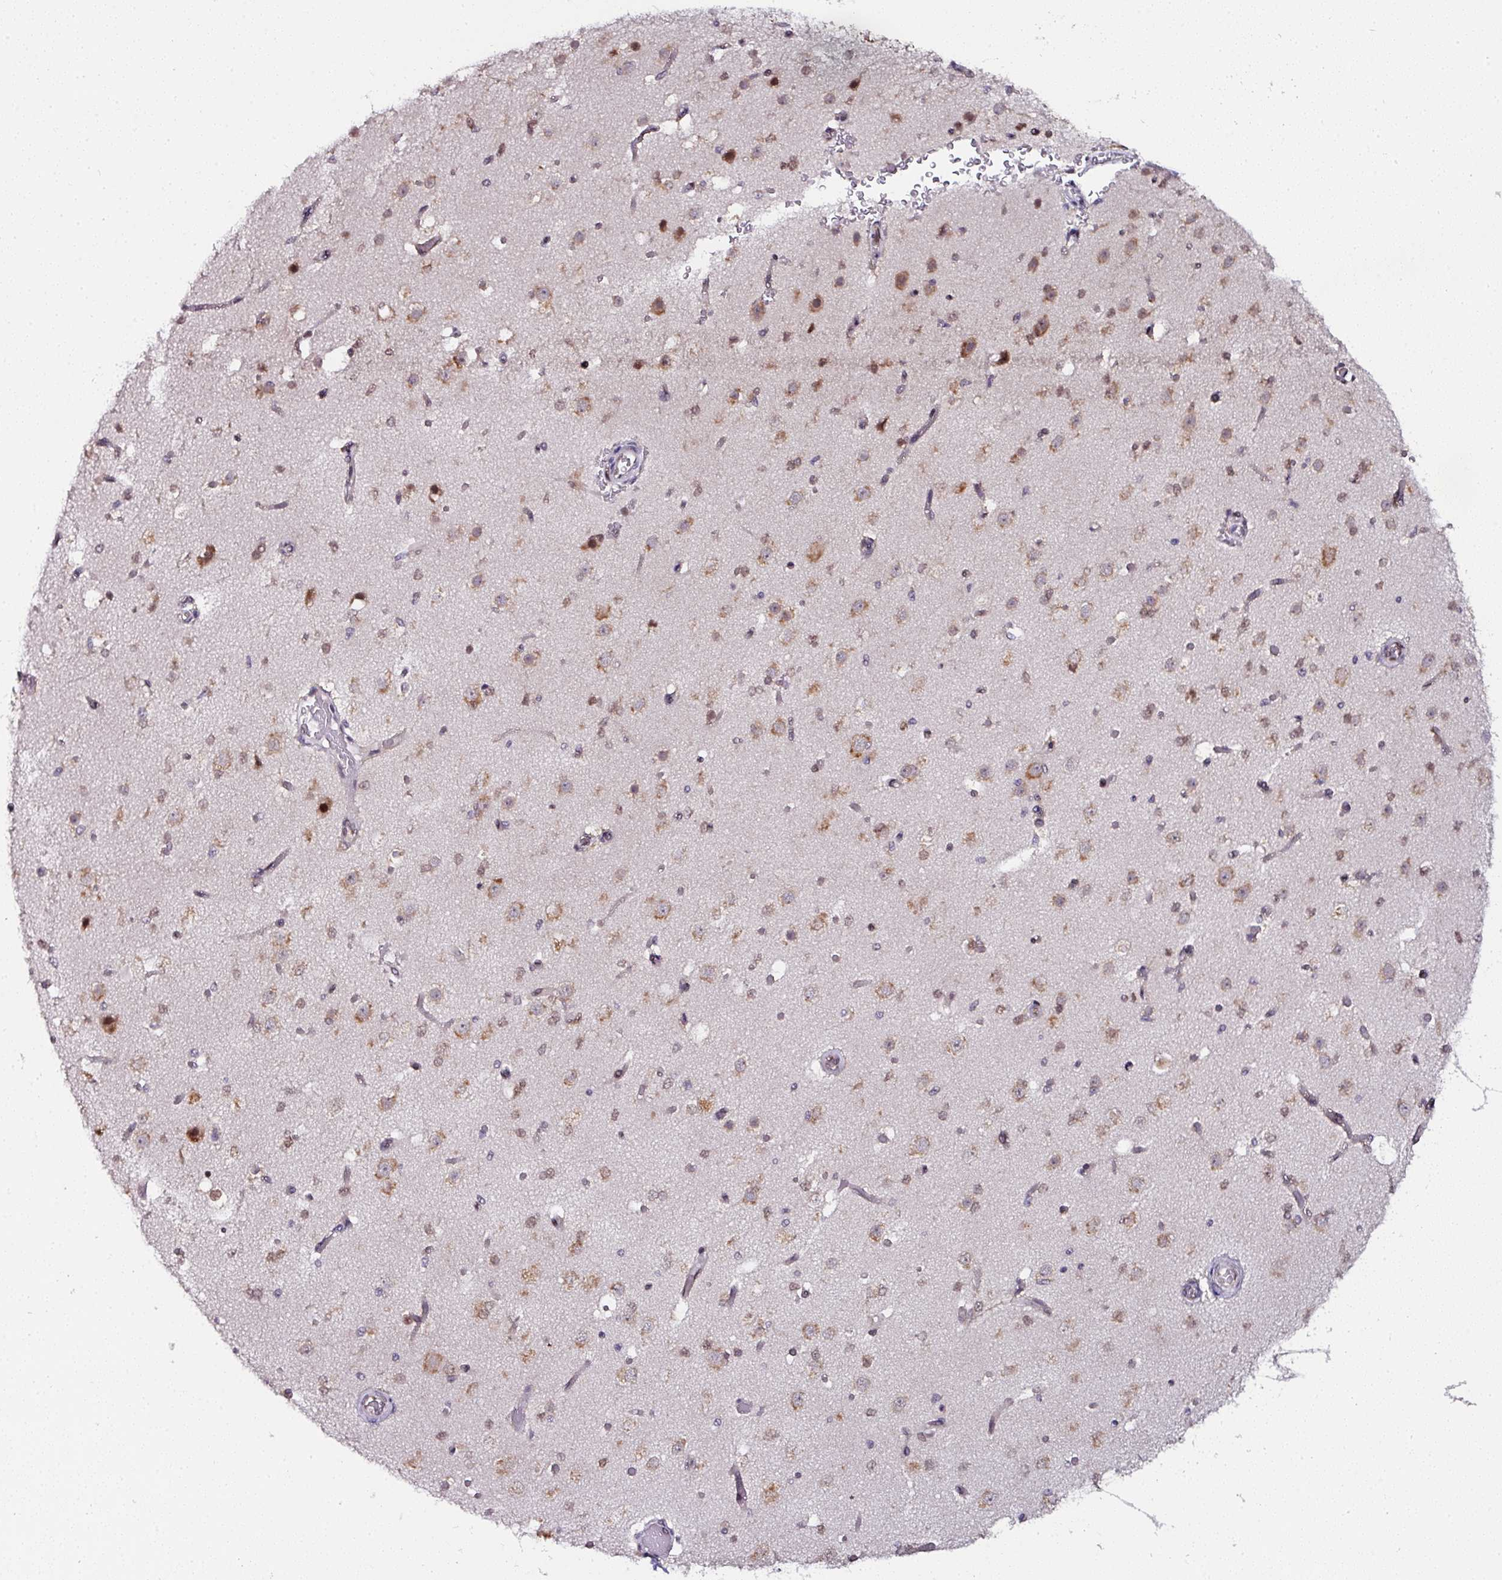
{"staining": {"intensity": "negative", "quantity": "none", "location": "none"}, "tissue": "cerebral cortex", "cell_type": "Endothelial cells", "image_type": "normal", "snomed": [{"axis": "morphology", "description": "Normal tissue, NOS"}, {"axis": "morphology", "description": "Inflammation, NOS"}, {"axis": "topography", "description": "Cerebral cortex"}], "caption": "Immunohistochemistry (IHC) photomicrograph of normal human cerebral cortex stained for a protein (brown), which demonstrates no positivity in endothelial cells. Nuclei are stained in blue.", "gene": "APOLD1", "patient": {"sex": "male", "age": 6}}